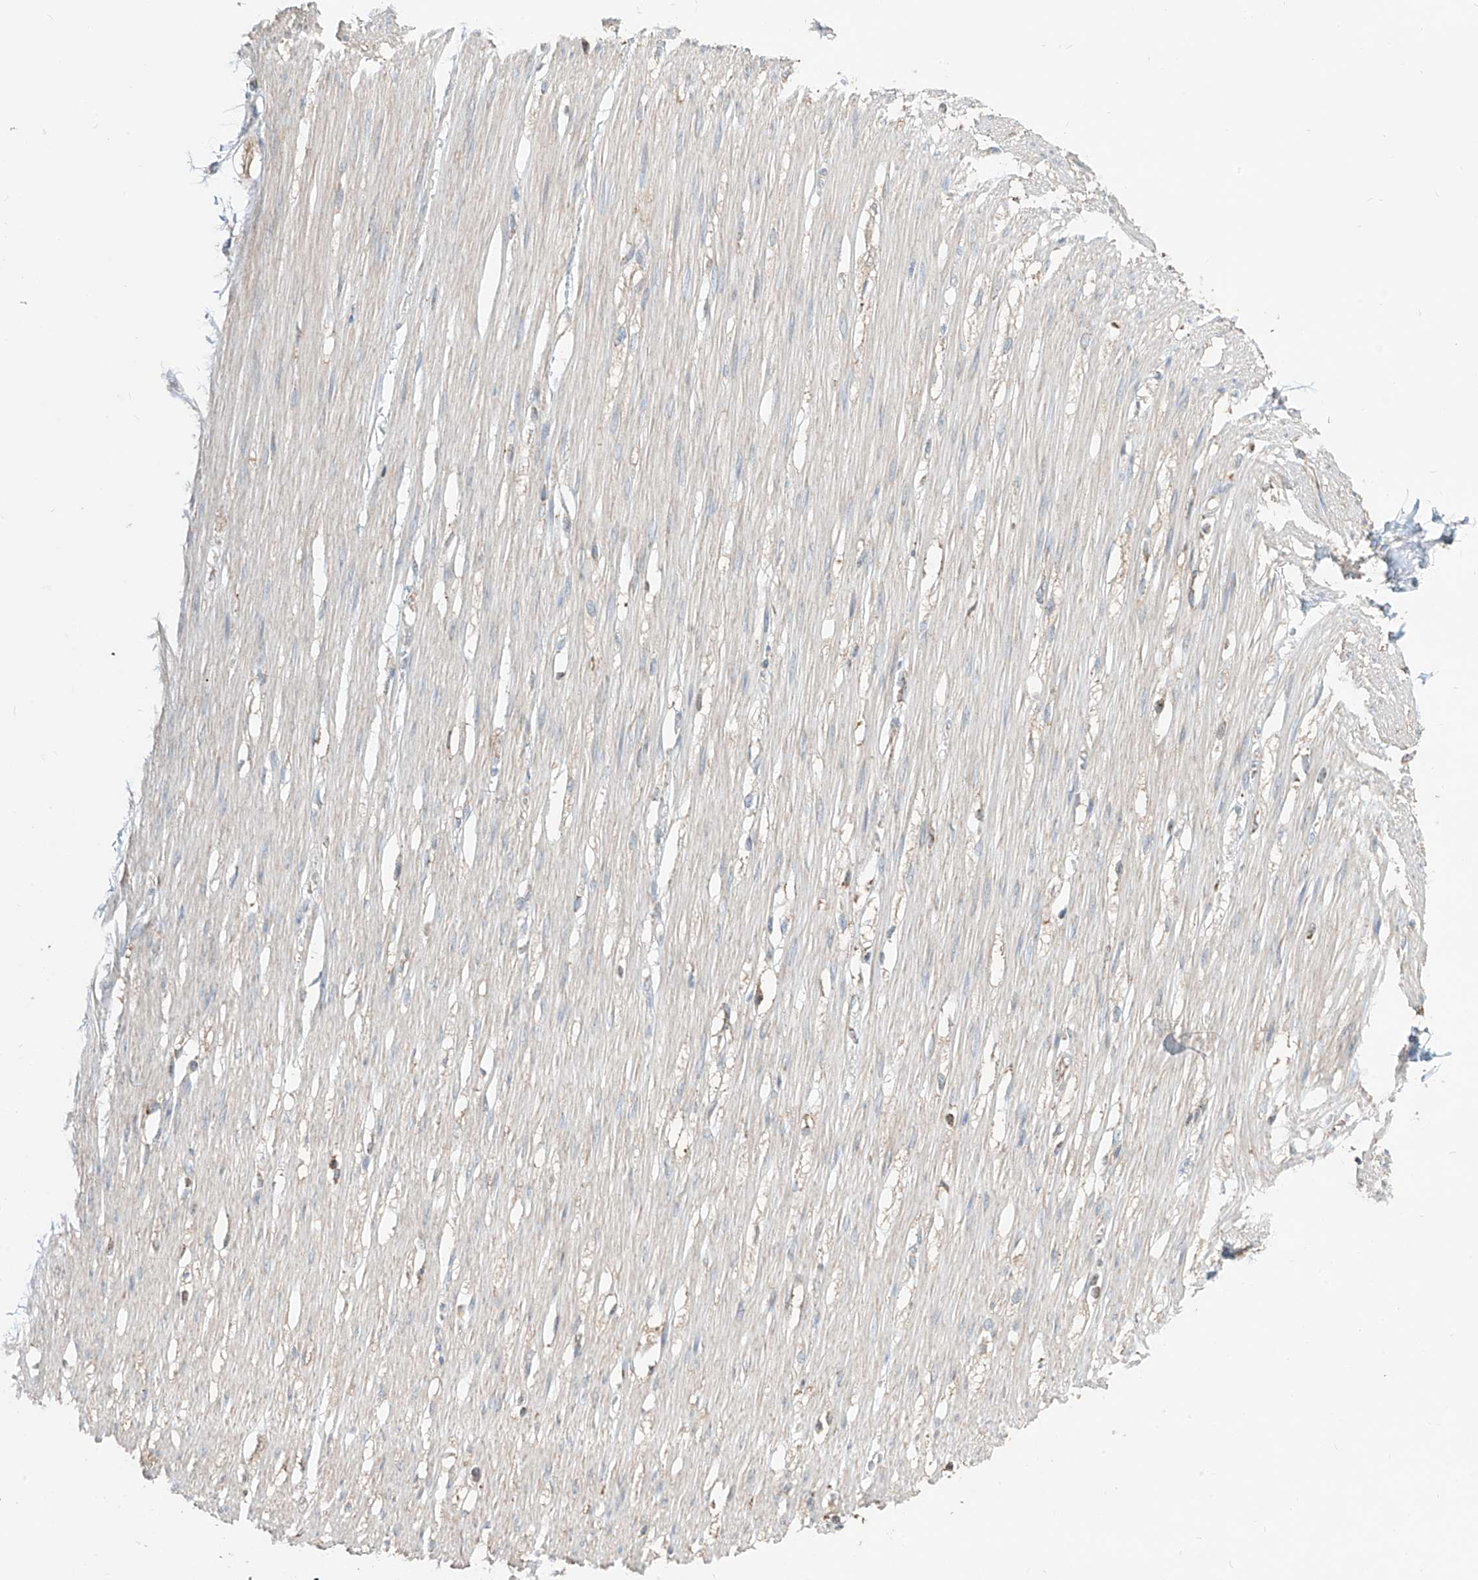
{"staining": {"intensity": "negative", "quantity": "none", "location": "none"}, "tissue": "smooth muscle", "cell_type": "Smooth muscle cells", "image_type": "normal", "snomed": [{"axis": "morphology", "description": "Normal tissue, NOS"}, {"axis": "morphology", "description": "Adenocarcinoma, NOS"}, {"axis": "topography", "description": "Colon"}, {"axis": "topography", "description": "Peripheral nerve tissue"}], "caption": "This photomicrograph is of unremarkable smooth muscle stained with immunohistochemistry (IHC) to label a protein in brown with the nuclei are counter-stained blue. There is no expression in smooth muscle cells. (DAB (3,3'-diaminobenzidine) immunohistochemistry, high magnification).", "gene": "ETHE1", "patient": {"sex": "male", "age": 14}}